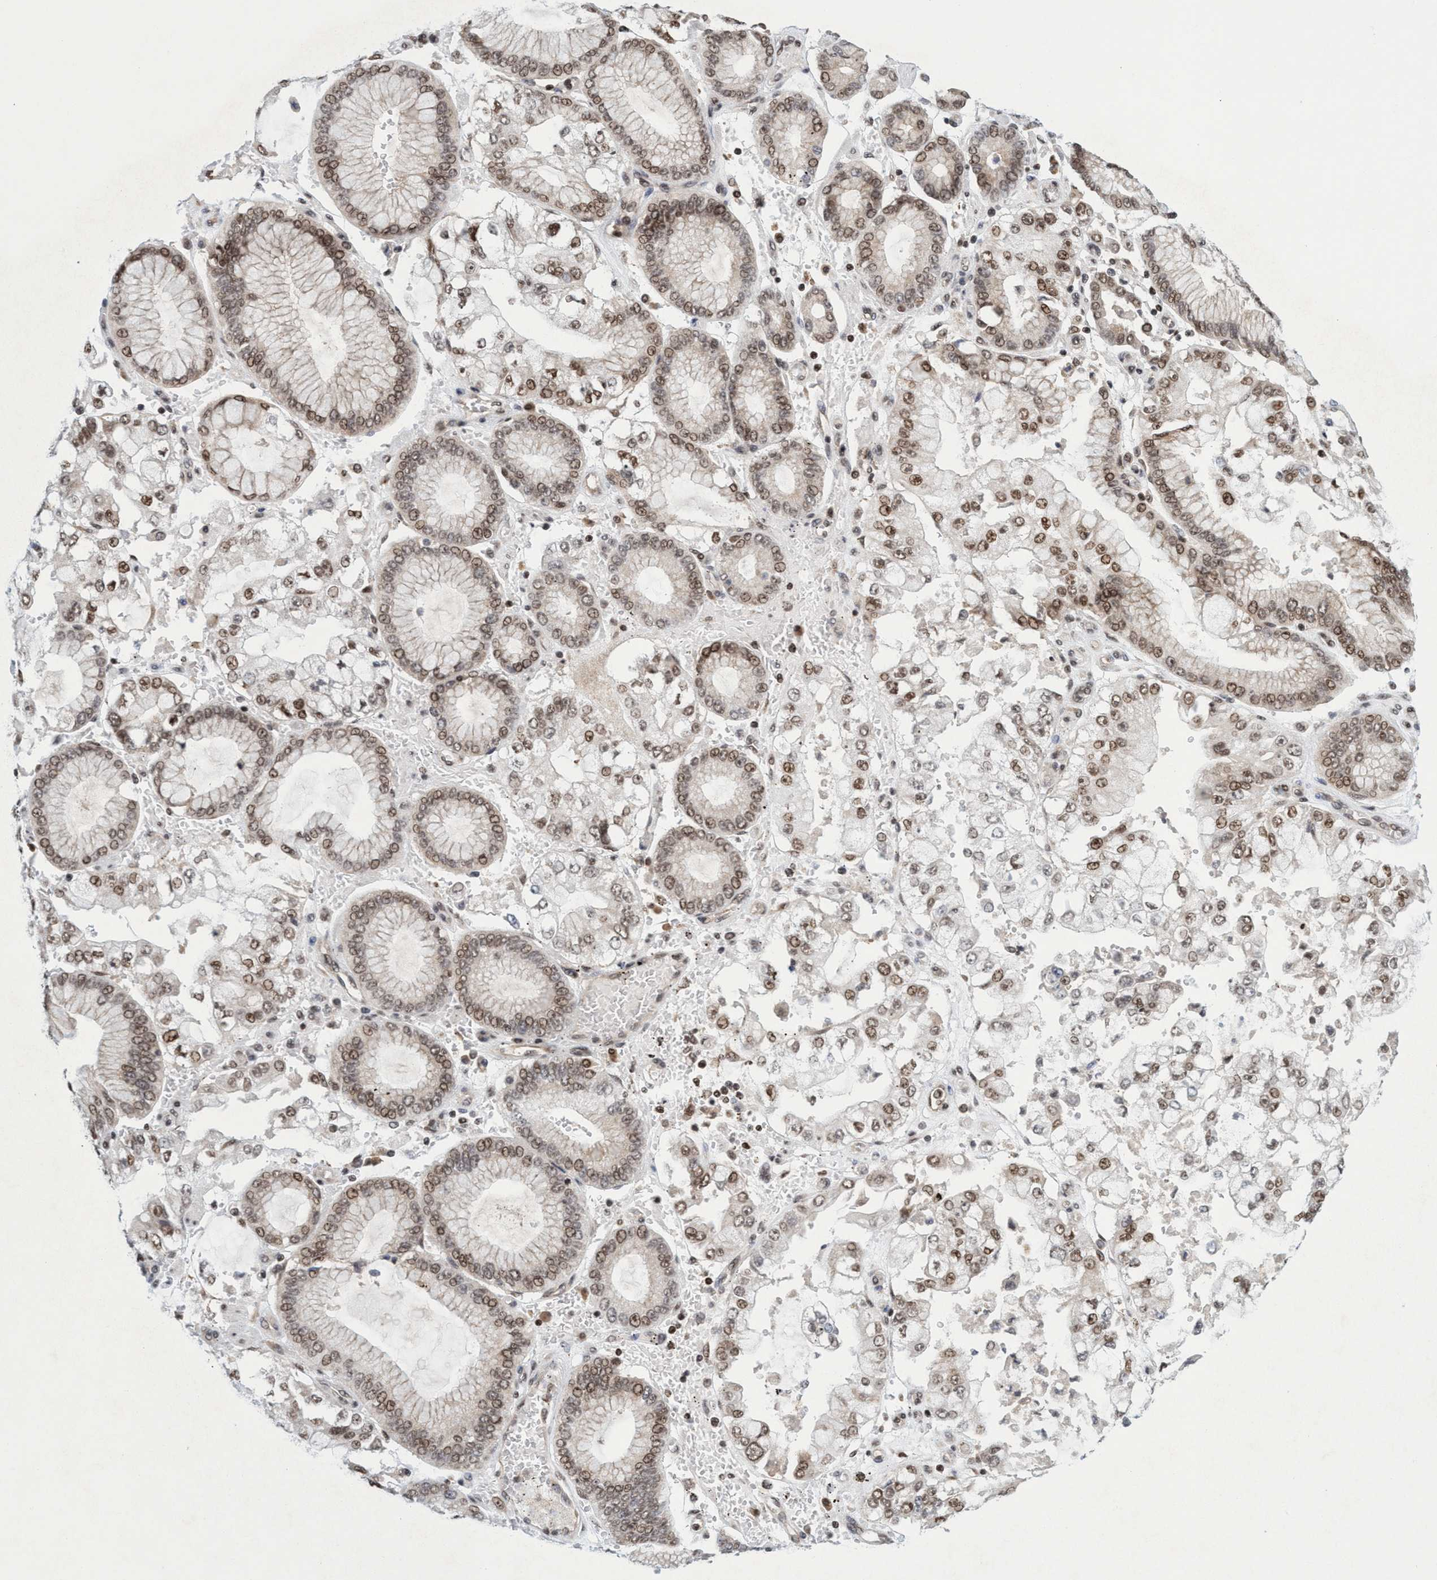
{"staining": {"intensity": "moderate", "quantity": ">75%", "location": "nuclear"}, "tissue": "stomach cancer", "cell_type": "Tumor cells", "image_type": "cancer", "snomed": [{"axis": "morphology", "description": "Adenocarcinoma, NOS"}, {"axis": "topography", "description": "Stomach"}], "caption": "High-power microscopy captured an immunohistochemistry (IHC) micrograph of stomach adenocarcinoma, revealing moderate nuclear staining in approximately >75% of tumor cells.", "gene": "SMCR8", "patient": {"sex": "male", "age": 76}}